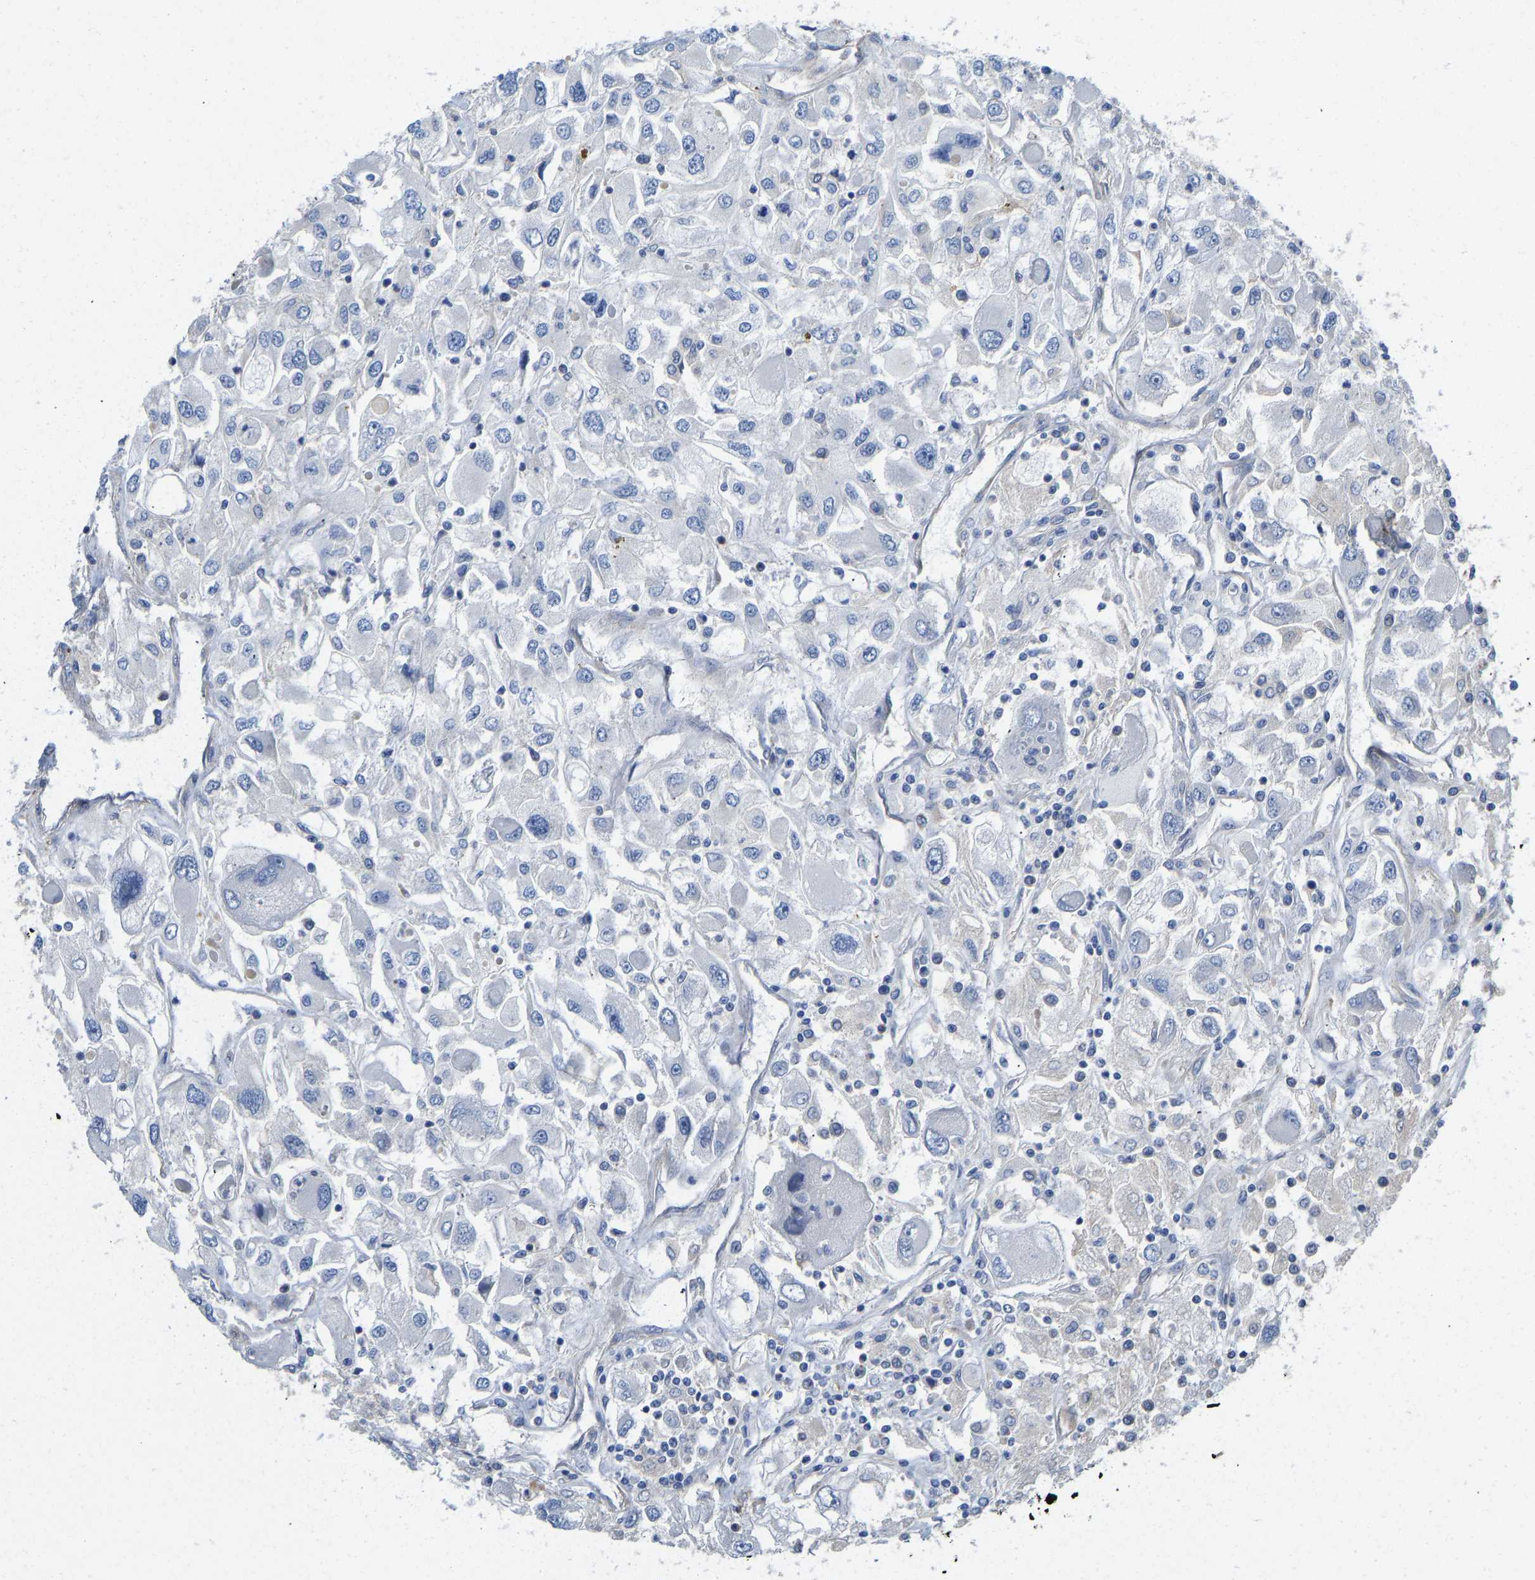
{"staining": {"intensity": "negative", "quantity": "none", "location": "none"}, "tissue": "renal cancer", "cell_type": "Tumor cells", "image_type": "cancer", "snomed": [{"axis": "morphology", "description": "Adenocarcinoma, NOS"}, {"axis": "topography", "description": "Kidney"}], "caption": "Immunohistochemical staining of renal adenocarcinoma shows no significant staining in tumor cells.", "gene": "ELMO2", "patient": {"sex": "female", "age": 52}}